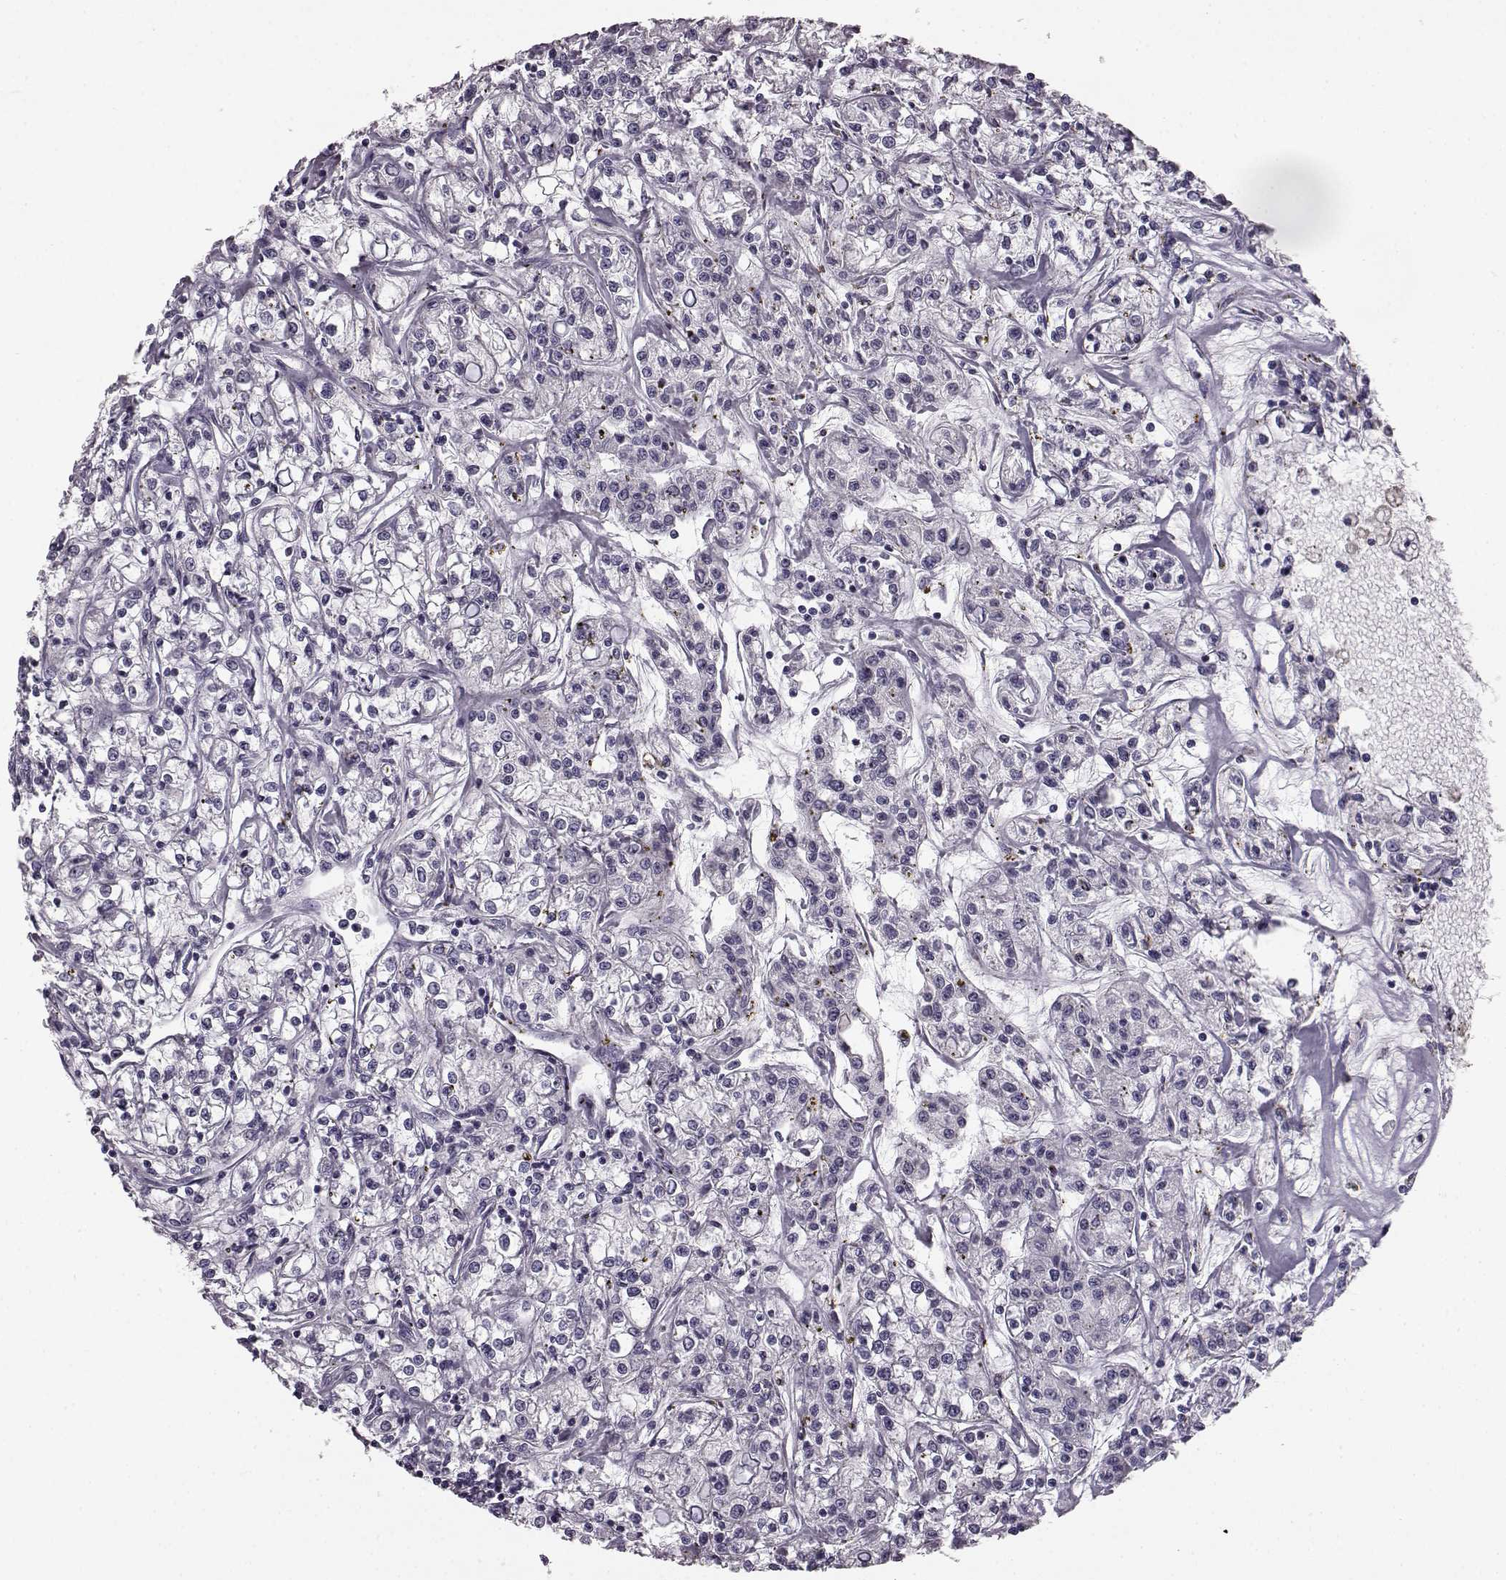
{"staining": {"intensity": "negative", "quantity": "none", "location": "none"}, "tissue": "renal cancer", "cell_type": "Tumor cells", "image_type": "cancer", "snomed": [{"axis": "morphology", "description": "Adenocarcinoma, NOS"}, {"axis": "topography", "description": "Kidney"}], "caption": "The micrograph reveals no staining of tumor cells in renal cancer (adenocarcinoma). (Brightfield microscopy of DAB (3,3'-diaminobenzidine) immunohistochemistry (IHC) at high magnification).", "gene": "ODAD4", "patient": {"sex": "female", "age": 59}}